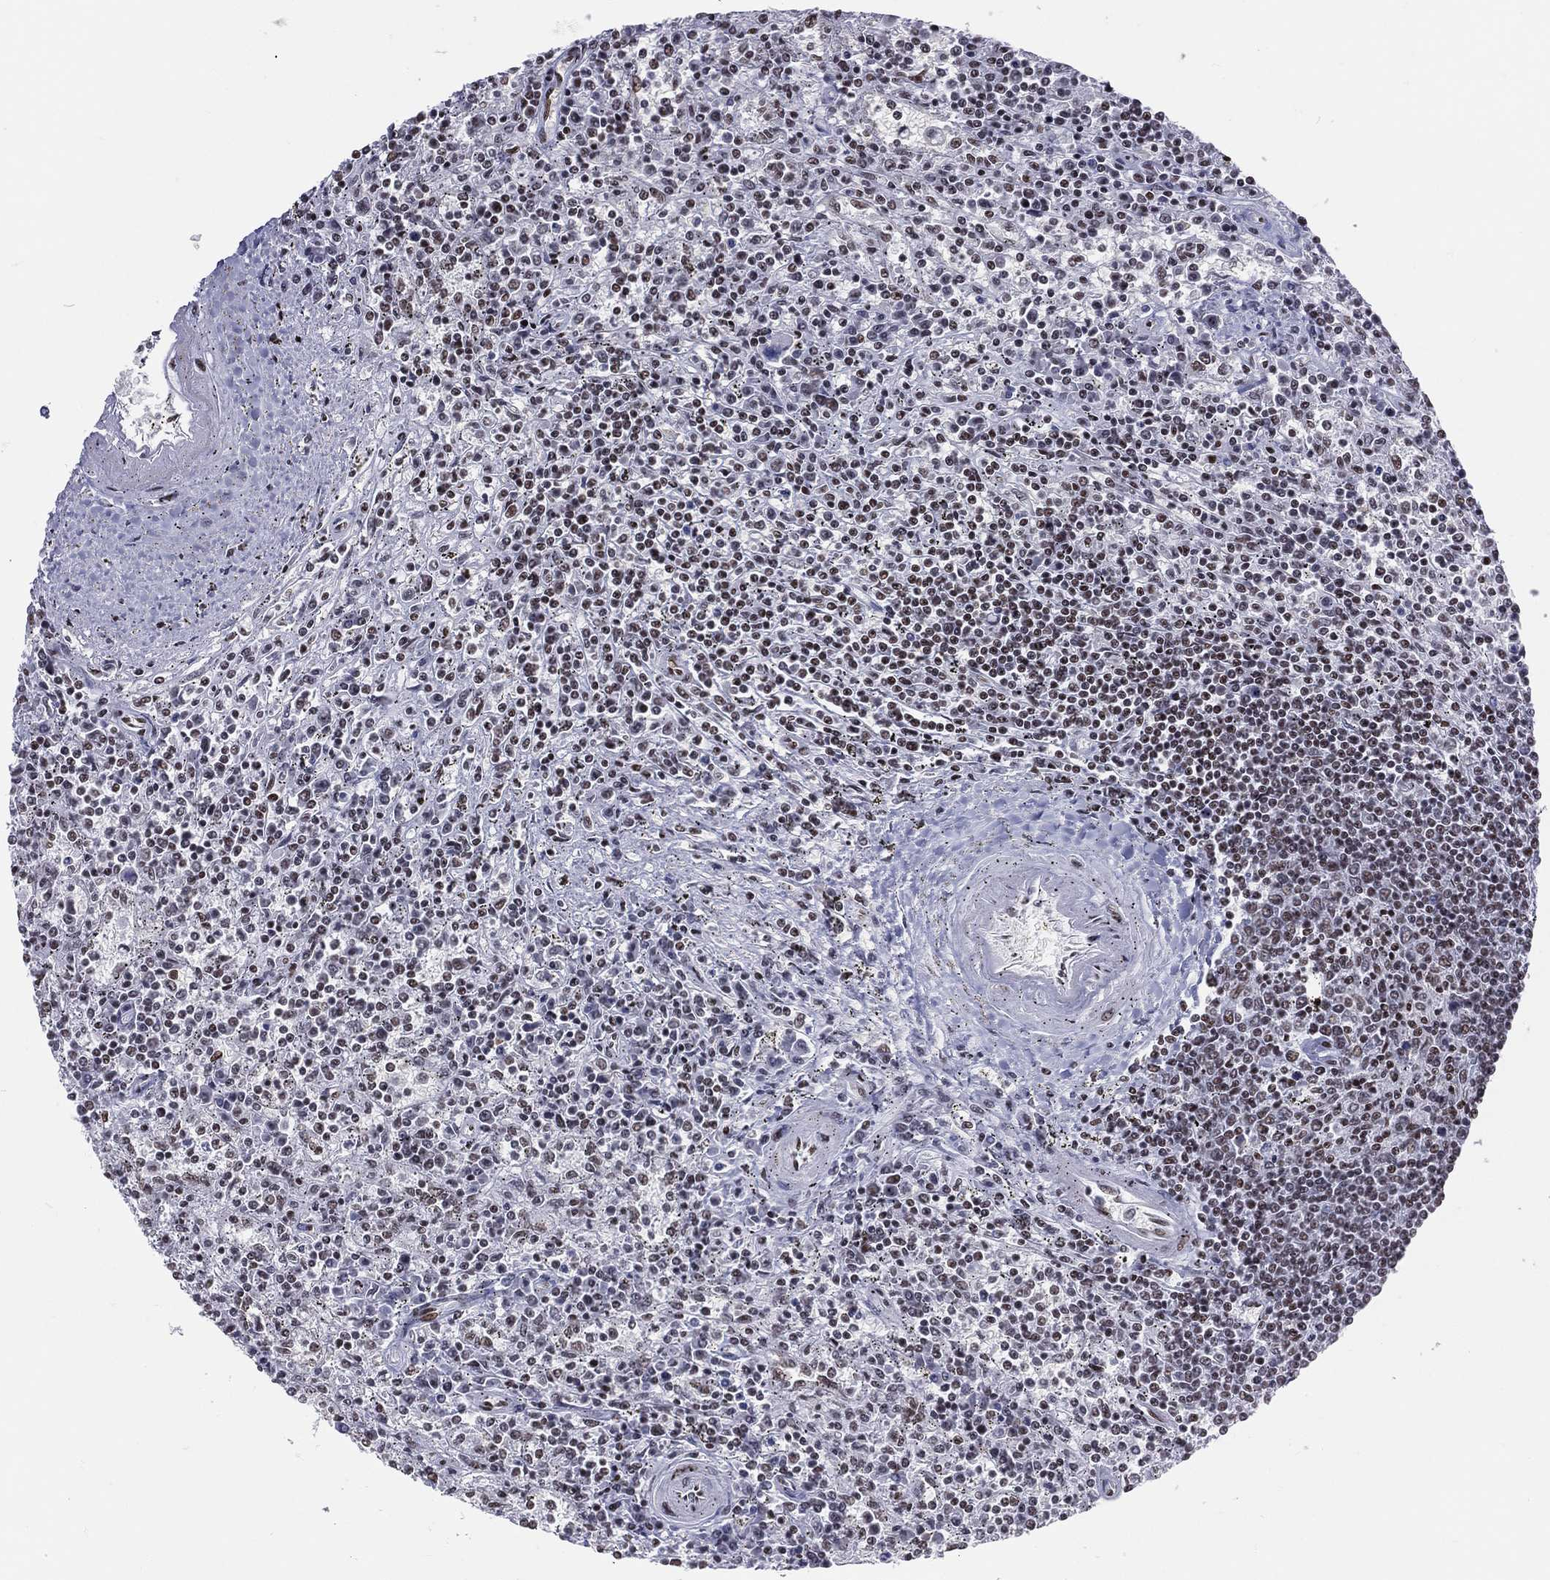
{"staining": {"intensity": "moderate", "quantity": "25%-75%", "location": "nuclear"}, "tissue": "lymphoma", "cell_type": "Tumor cells", "image_type": "cancer", "snomed": [{"axis": "morphology", "description": "Malignant lymphoma, non-Hodgkin's type, Low grade"}, {"axis": "topography", "description": "Spleen"}], "caption": "Tumor cells display medium levels of moderate nuclear positivity in approximately 25%-75% of cells in lymphoma.", "gene": "ZNF7", "patient": {"sex": "male", "age": 62}}